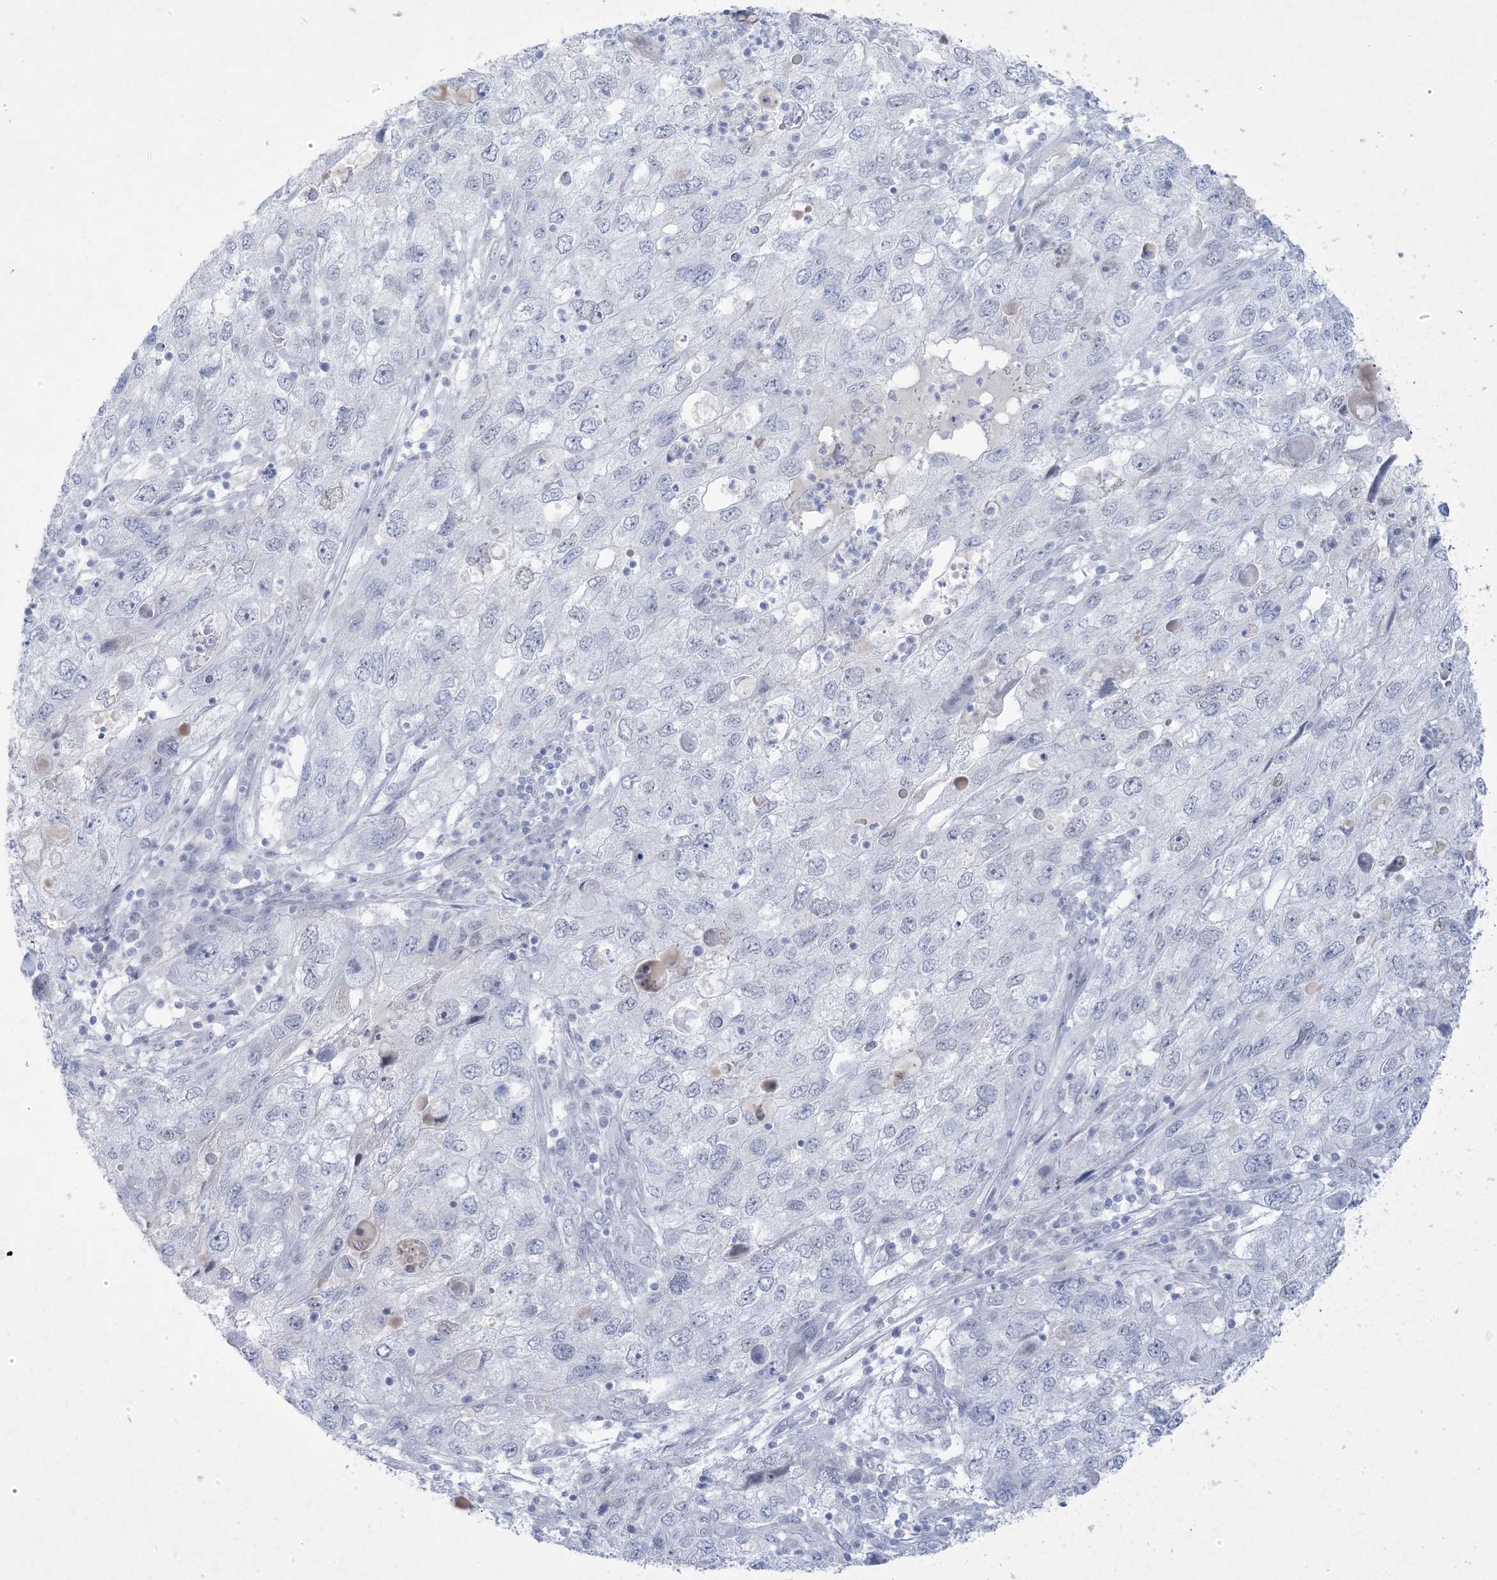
{"staining": {"intensity": "negative", "quantity": "none", "location": "none"}, "tissue": "endometrial cancer", "cell_type": "Tumor cells", "image_type": "cancer", "snomed": [{"axis": "morphology", "description": "Adenocarcinoma, NOS"}, {"axis": "topography", "description": "Endometrium"}], "caption": "Immunohistochemistry micrograph of human endometrial cancer (adenocarcinoma) stained for a protein (brown), which demonstrates no staining in tumor cells.", "gene": "HOMEZ", "patient": {"sex": "female", "age": 49}}